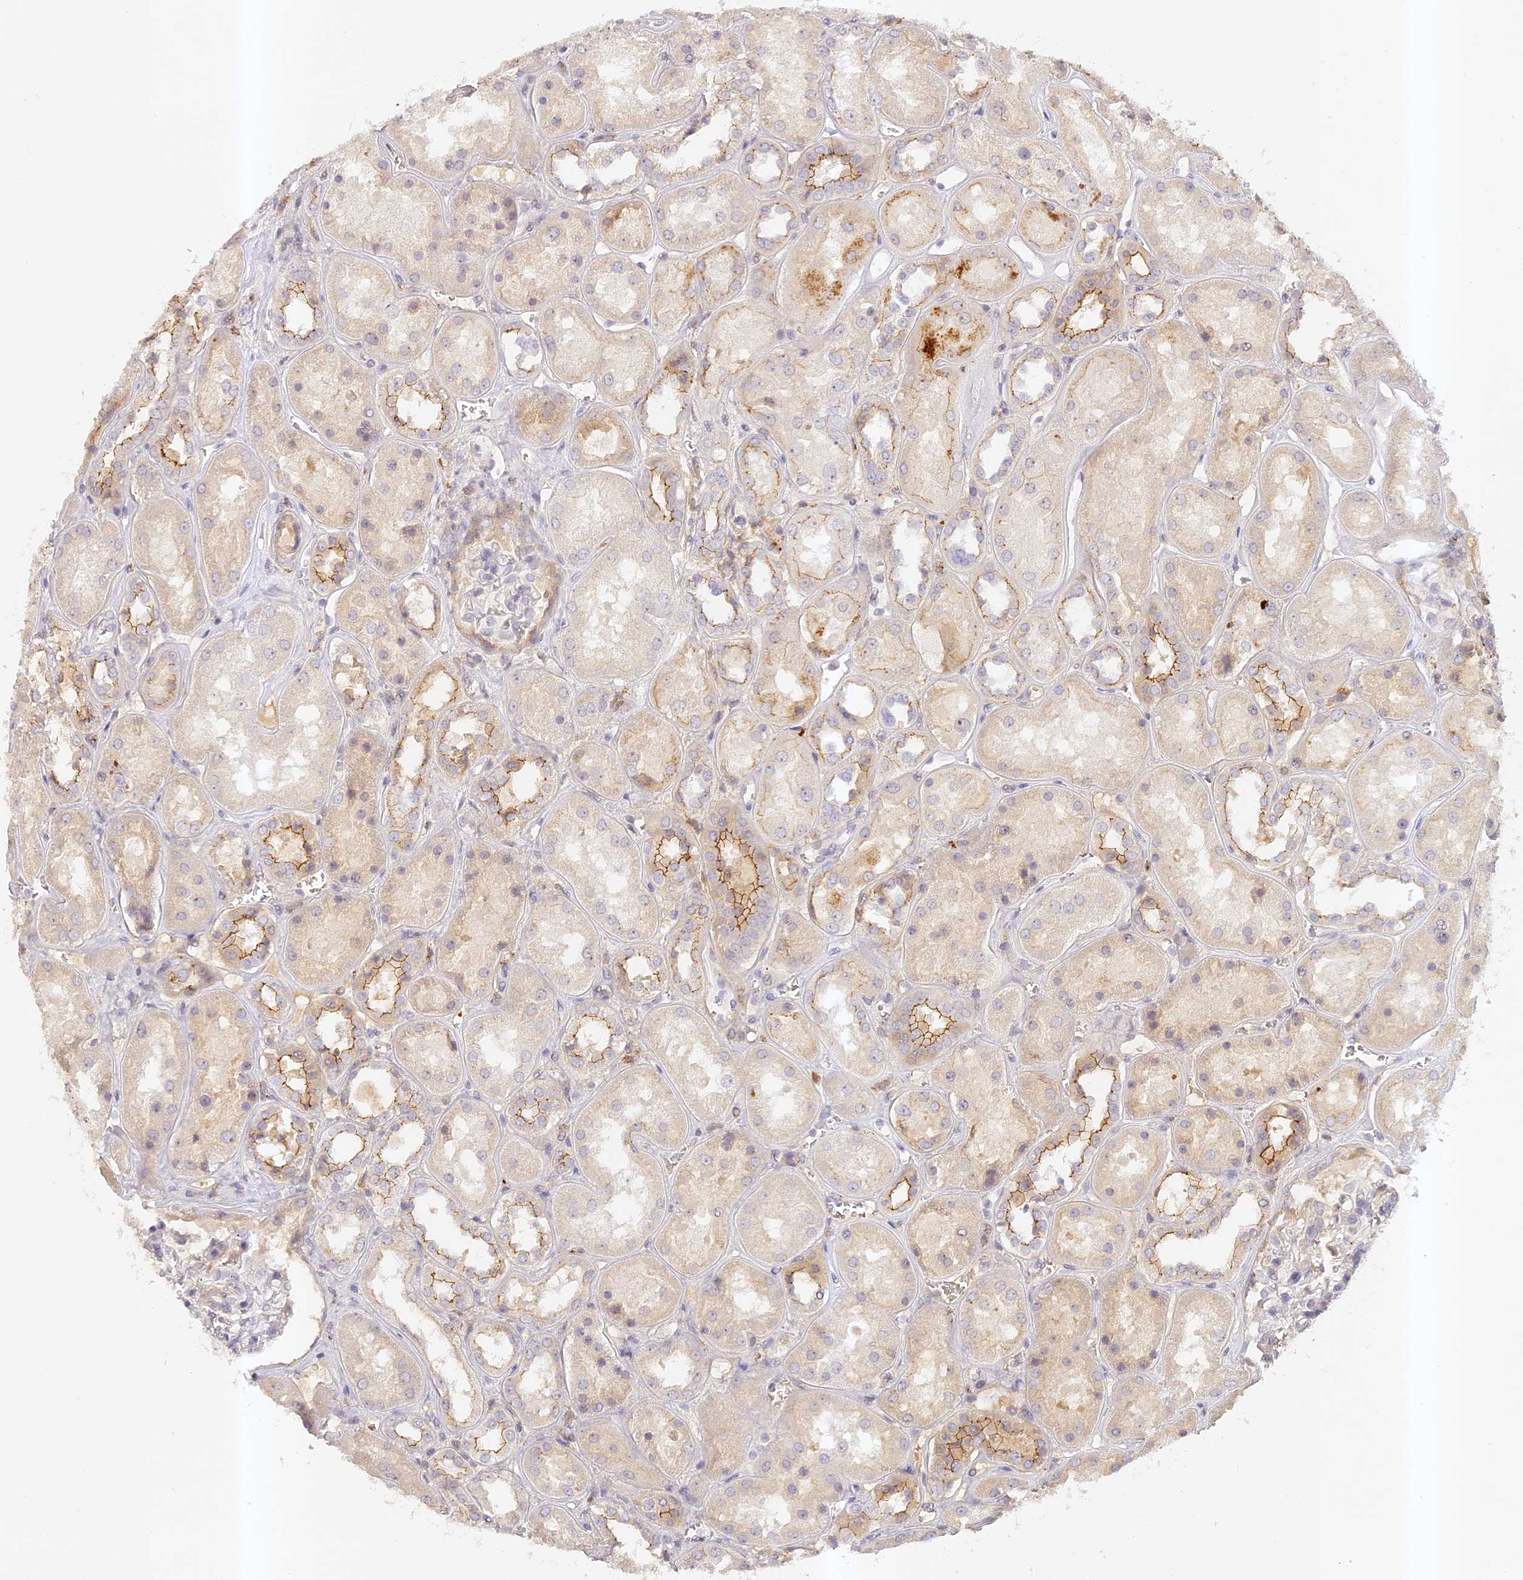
{"staining": {"intensity": "negative", "quantity": "none", "location": "none"}, "tissue": "kidney", "cell_type": "Cells in glomeruli", "image_type": "normal", "snomed": [{"axis": "morphology", "description": "Normal tissue, NOS"}, {"axis": "topography", "description": "Kidney"}], "caption": "An immunohistochemistry micrograph of normal kidney is shown. There is no staining in cells in glomeruli of kidney.", "gene": "ELL3", "patient": {"sex": "male", "age": 70}}